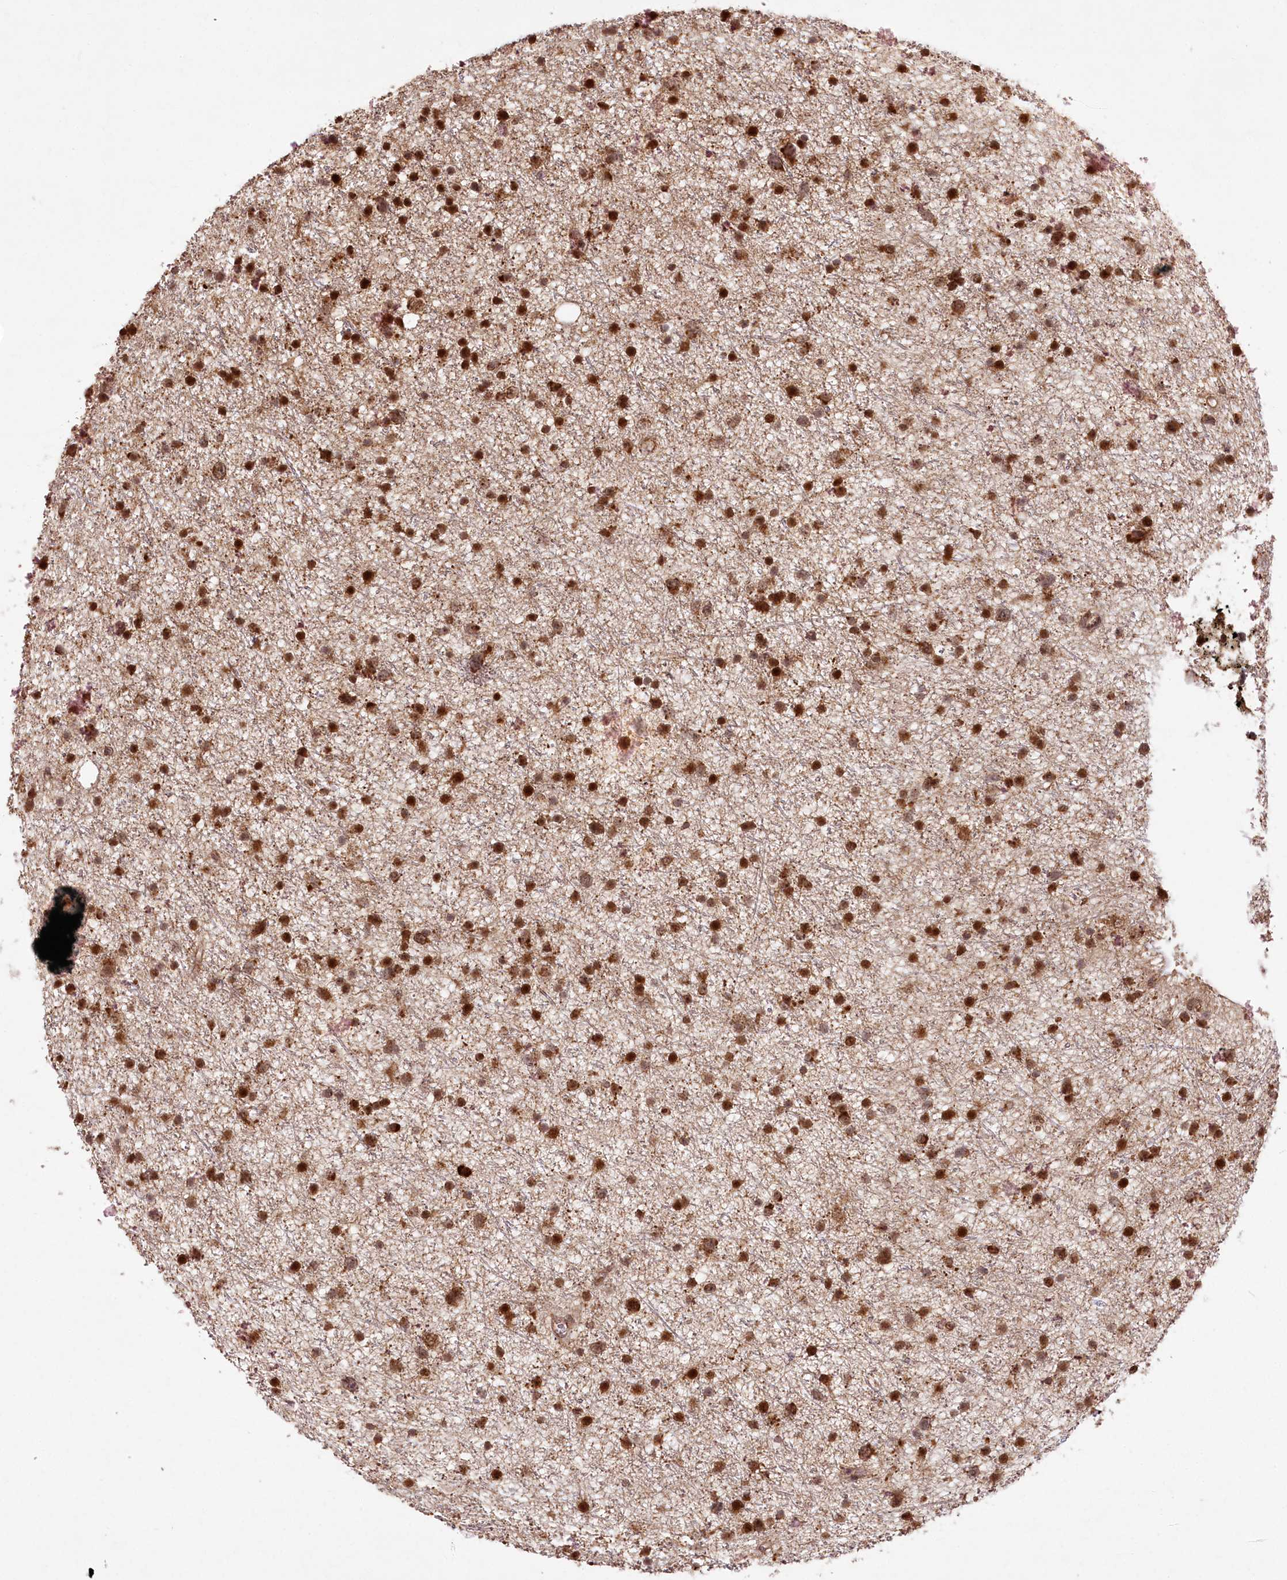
{"staining": {"intensity": "strong", "quantity": ">75%", "location": "cytoplasmic/membranous,nuclear"}, "tissue": "glioma", "cell_type": "Tumor cells", "image_type": "cancer", "snomed": [{"axis": "morphology", "description": "Glioma, malignant, Low grade"}, {"axis": "topography", "description": "Cerebral cortex"}], "caption": "Immunohistochemistry (IHC) micrograph of human malignant low-grade glioma stained for a protein (brown), which demonstrates high levels of strong cytoplasmic/membranous and nuclear staining in about >75% of tumor cells.", "gene": "MICU1", "patient": {"sex": "female", "age": 39}}